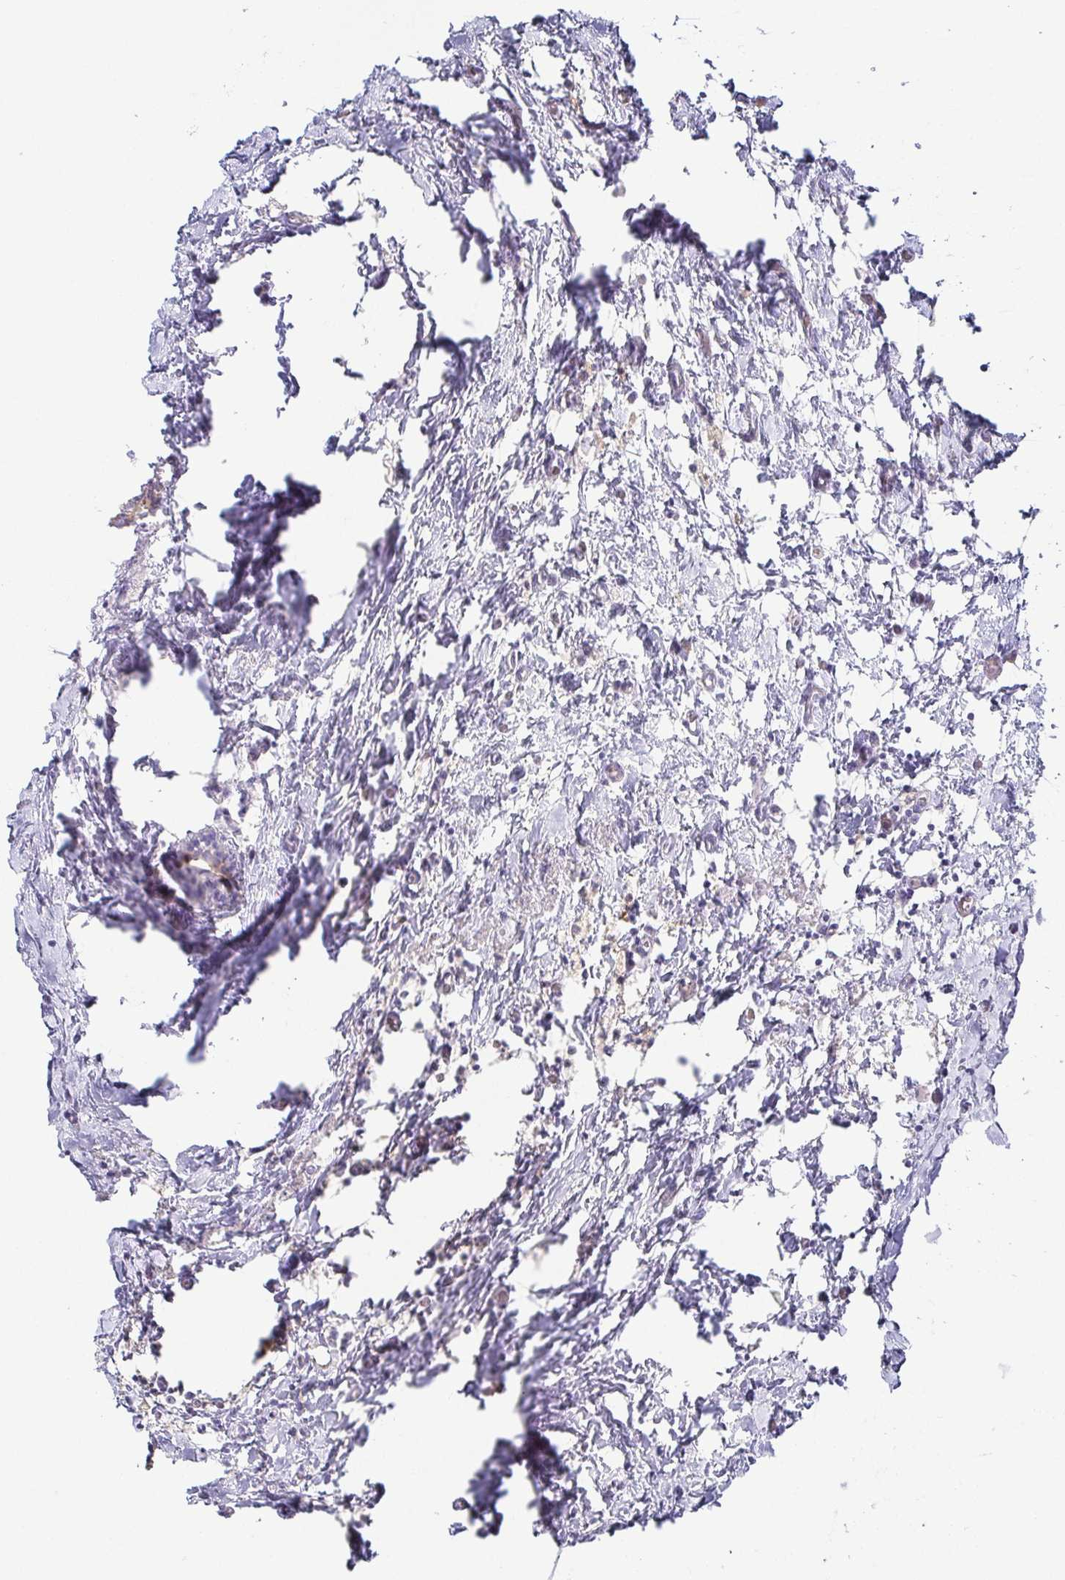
{"staining": {"intensity": "negative", "quantity": "none", "location": "none"}, "tissue": "breast cancer", "cell_type": "Tumor cells", "image_type": "cancer", "snomed": [{"axis": "morphology", "description": "Duct carcinoma"}, {"axis": "topography", "description": "Breast"}], "caption": "Breast infiltrating ductal carcinoma was stained to show a protein in brown. There is no significant positivity in tumor cells.", "gene": "FAM162B", "patient": {"sex": "female", "age": 59}}